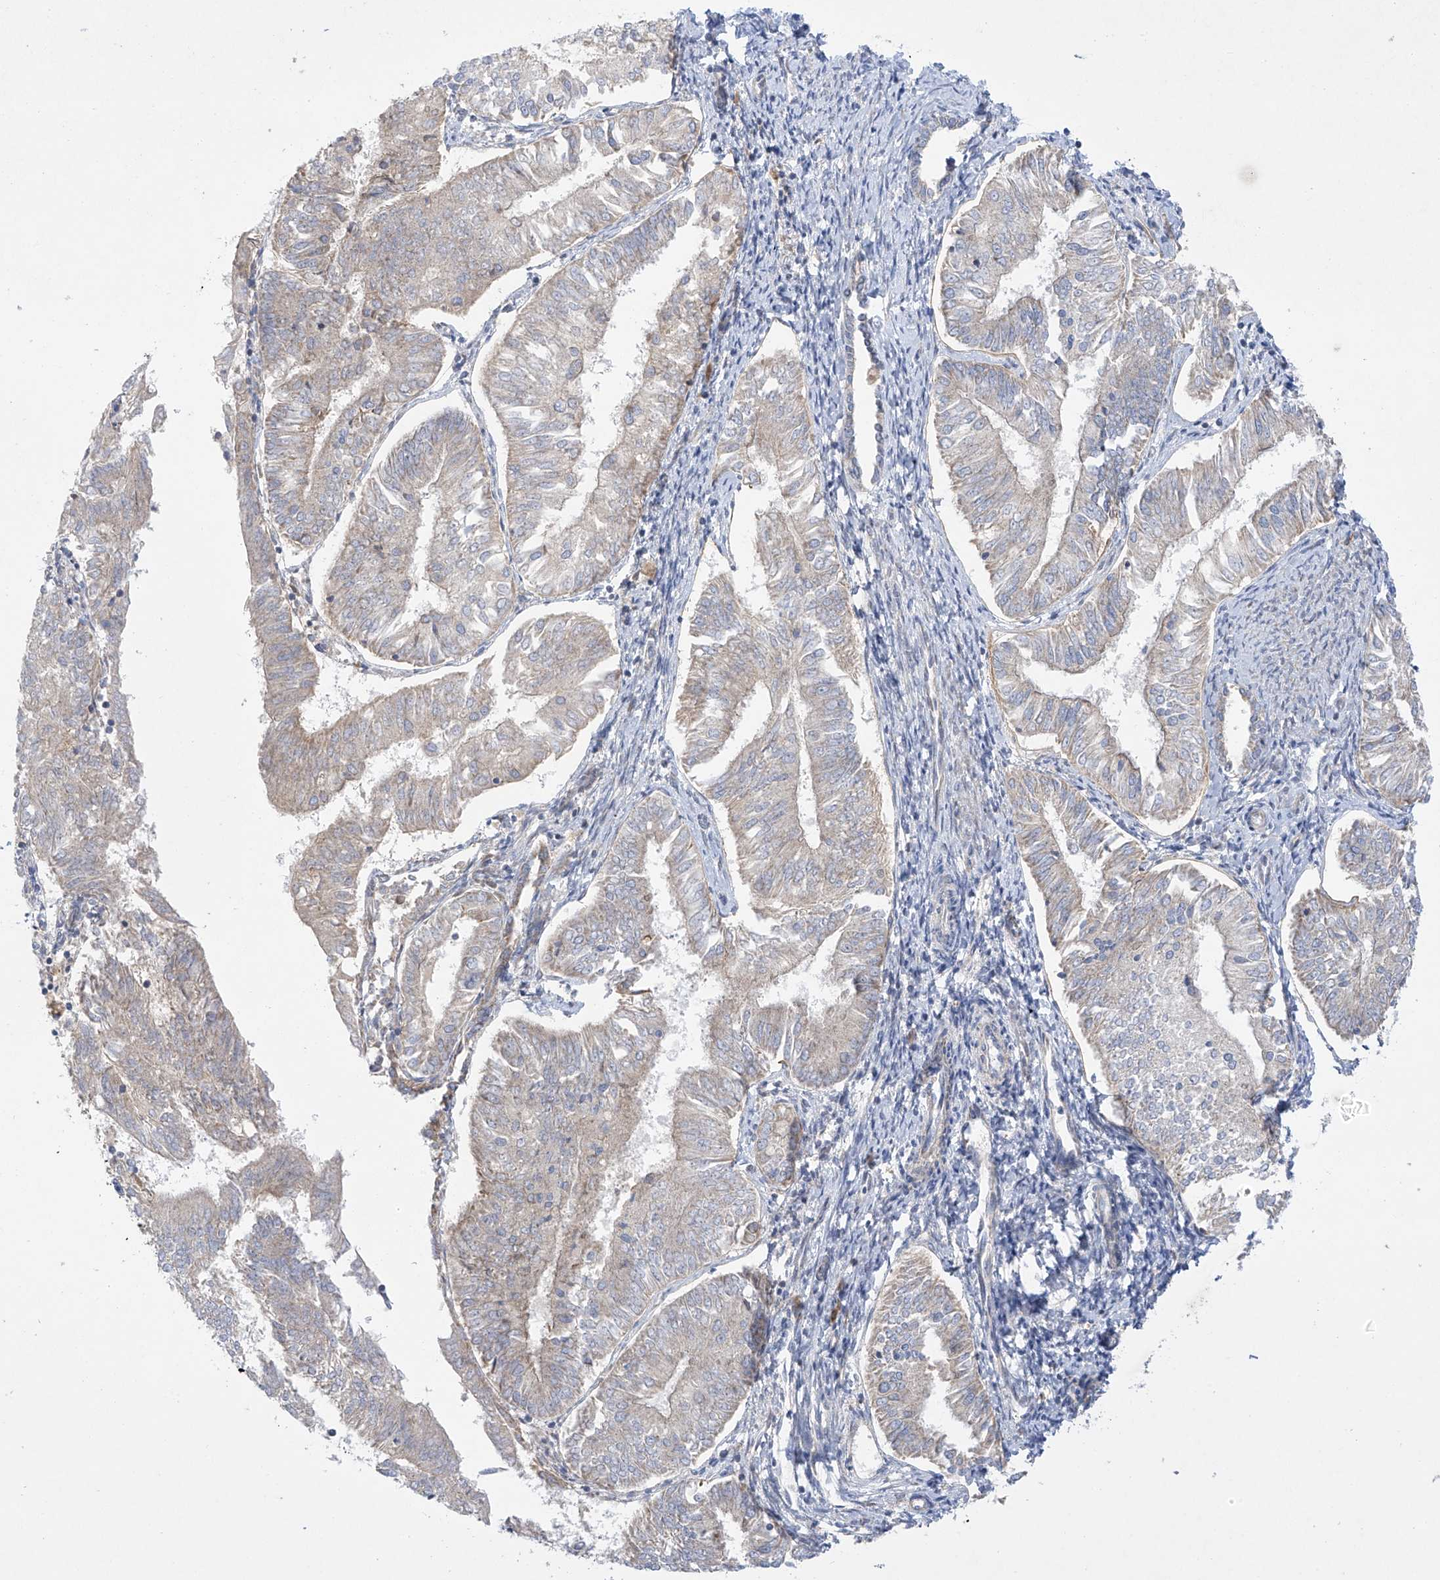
{"staining": {"intensity": "weak", "quantity": "25%-75%", "location": "cytoplasmic/membranous"}, "tissue": "endometrial cancer", "cell_type": "Tumor cells", "image_type": "cancer", "snomed": [{"axis": "morphology", "description": "Adenocarcinoma, NOS"}, {"axis": "topography", "description": "Endometrium"}], "caption": "IHC staining of endometrial cancer (adenocarcinoma), which reveals low levels of weak cytoplasmic/membranous staining in about 25%-75% of tumor cells indicating weak cytoplasmic/membranous protein staining. The staining was performed using DAB (3,3'-diaminobenzidine) (brown) for protein detection and nuclei were counterstained in hematoxylin (blue).", "gene": "METTL18", "patient": {"sex": "female", "age": 58}}